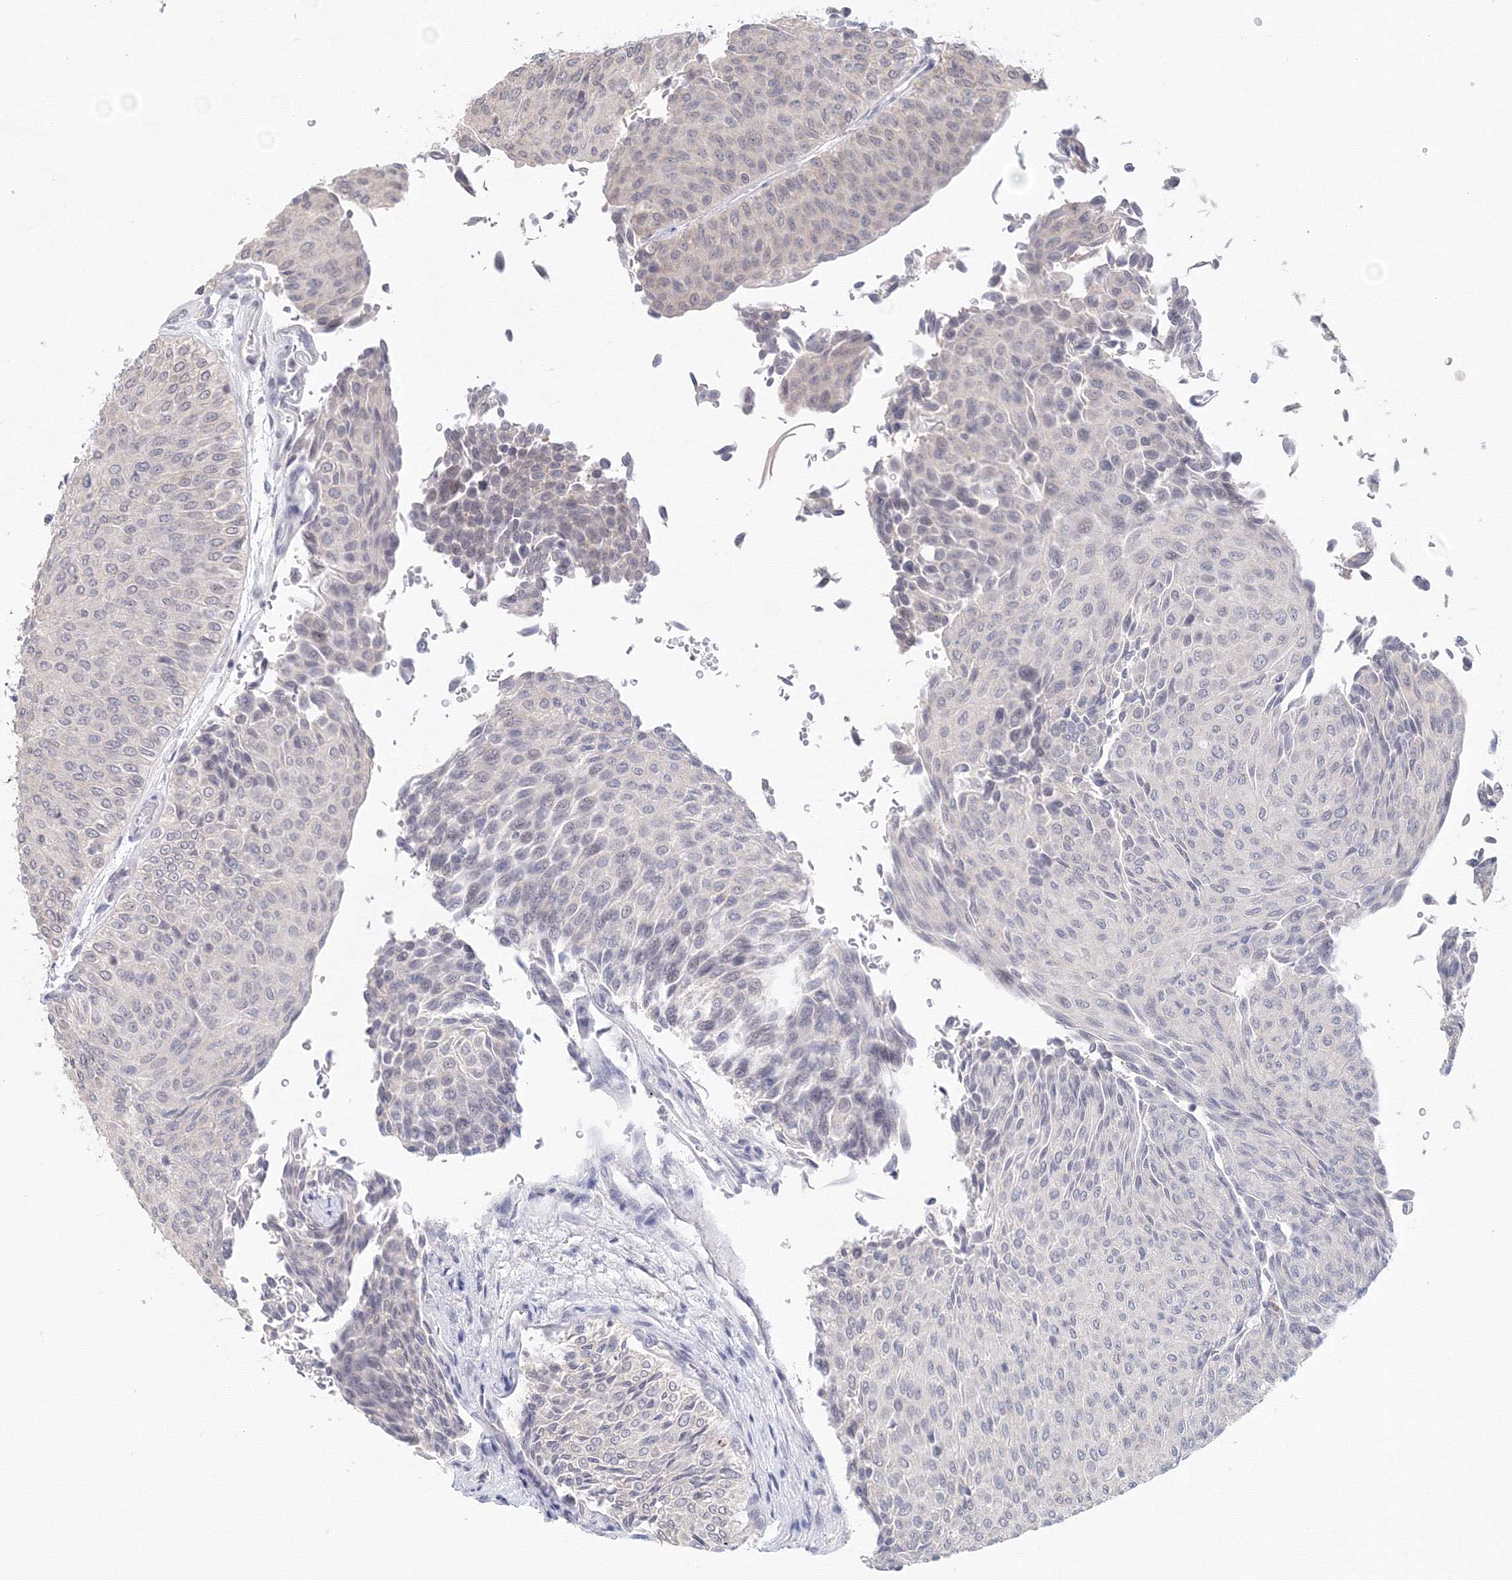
{"staining": {"intensity": "negative", "quantity": "none", "location": "none"}, "tissue": "urothelial cancer", "cell_type": "Tumor cells", "image_type": "cancer", "snomed": [{"axis": "morphology", "description": "Urothelial carcinoma, Low grade"}, {"axis": "topography", "description": "Urinary bladder"}], "caption": "A high-resolution micrograph shows immunohistochemistry (IHC) staining of urothelial cancer, which demonstrates no significant expression in tumor cells.", "gene": "SLC7A7", "patient": {"sex": "male", "age": 78}}